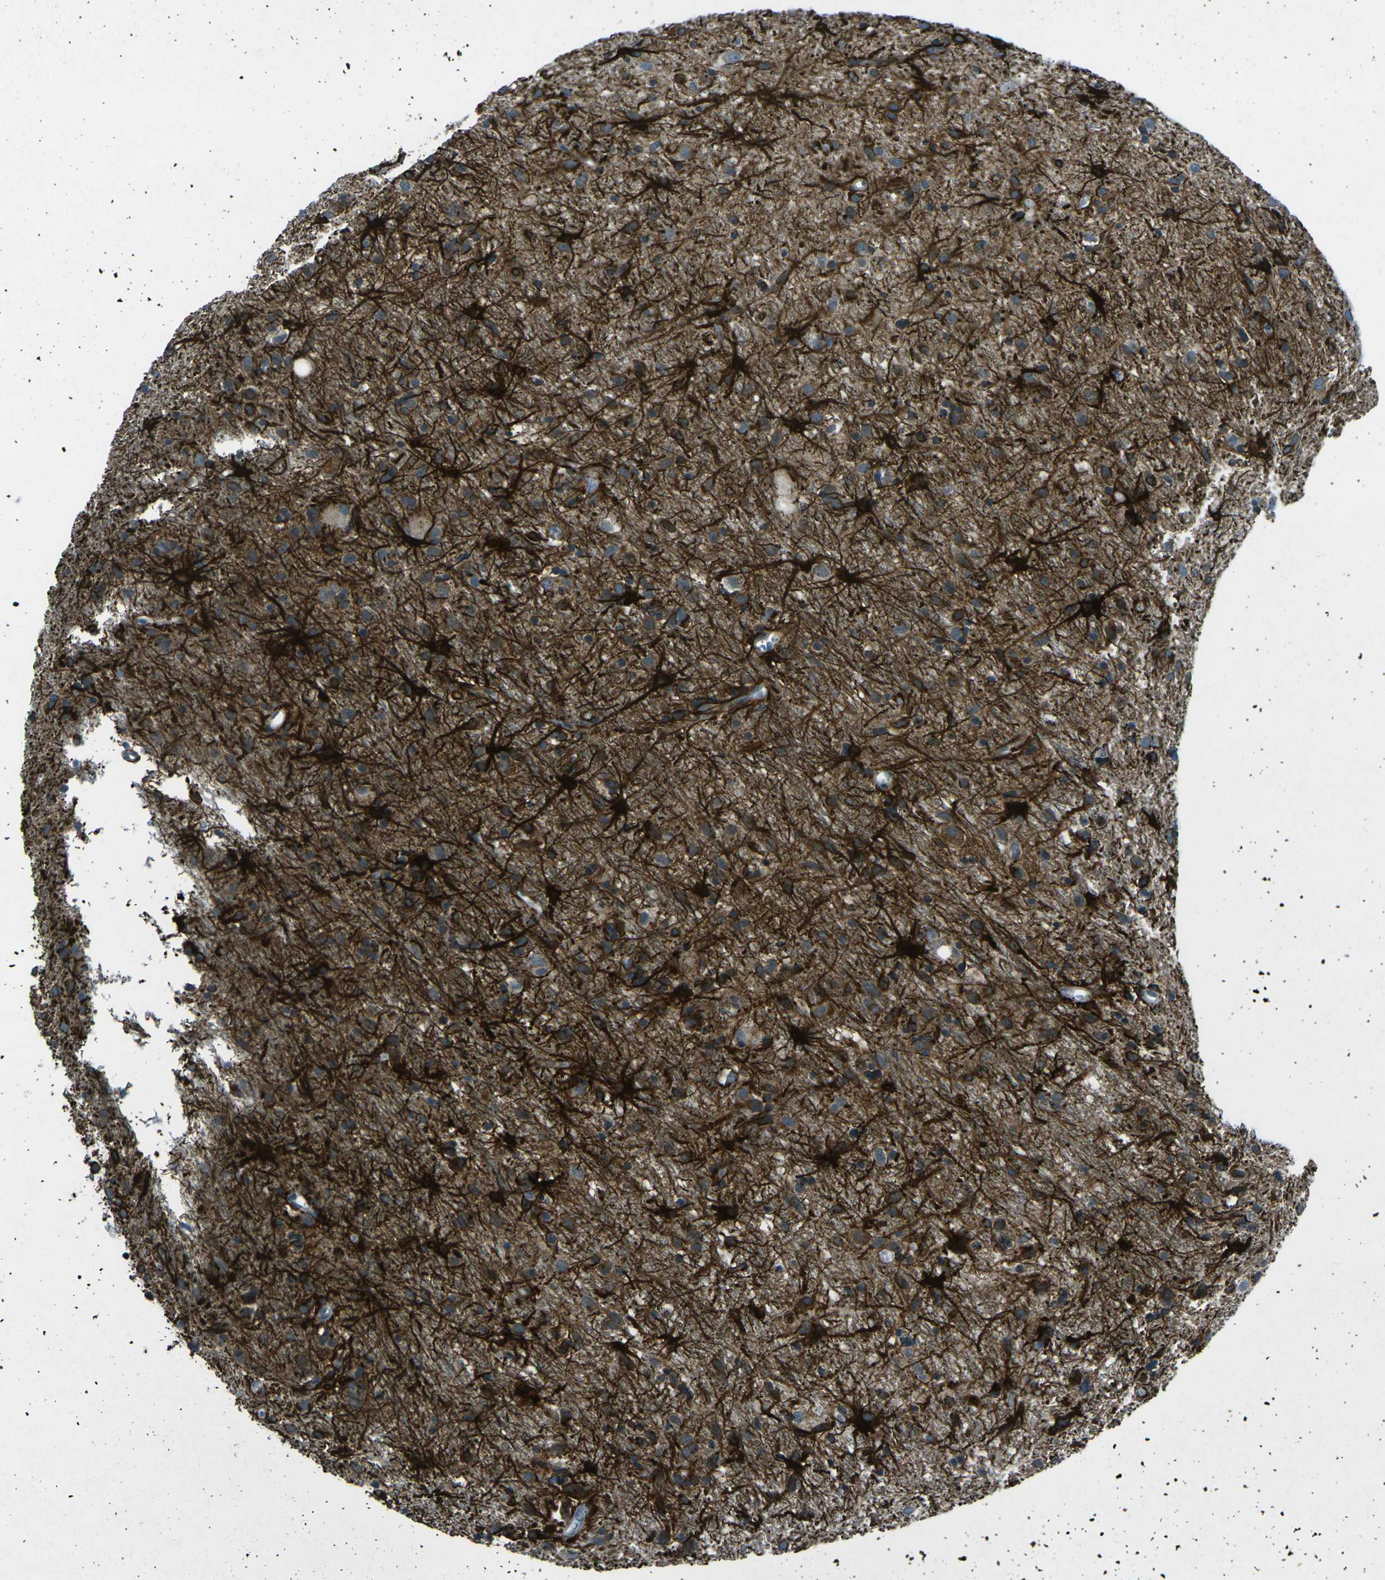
{"staining": {"intensity": "strong", "quantity": ">75%", "location": "cytoplasmic/membranous"}, "tissue": "glioma", "cell_type": "Tumor cells", "image_type": "cancer", "snomed": [{"axis": "morphology", "description": "Glioma, malignant, Low grade"}, {"axis": "topography", "description": "Brain"}], "caption": "Immunohistochemical staining of malignant low-grade glioma shows strong cytoplasmic/membranous protein staining in approximately >75% of tumor cells. Nuclei are stained in blue.", "gene": "PRKCA", "patient": {"sex": "male", "age": 77}}